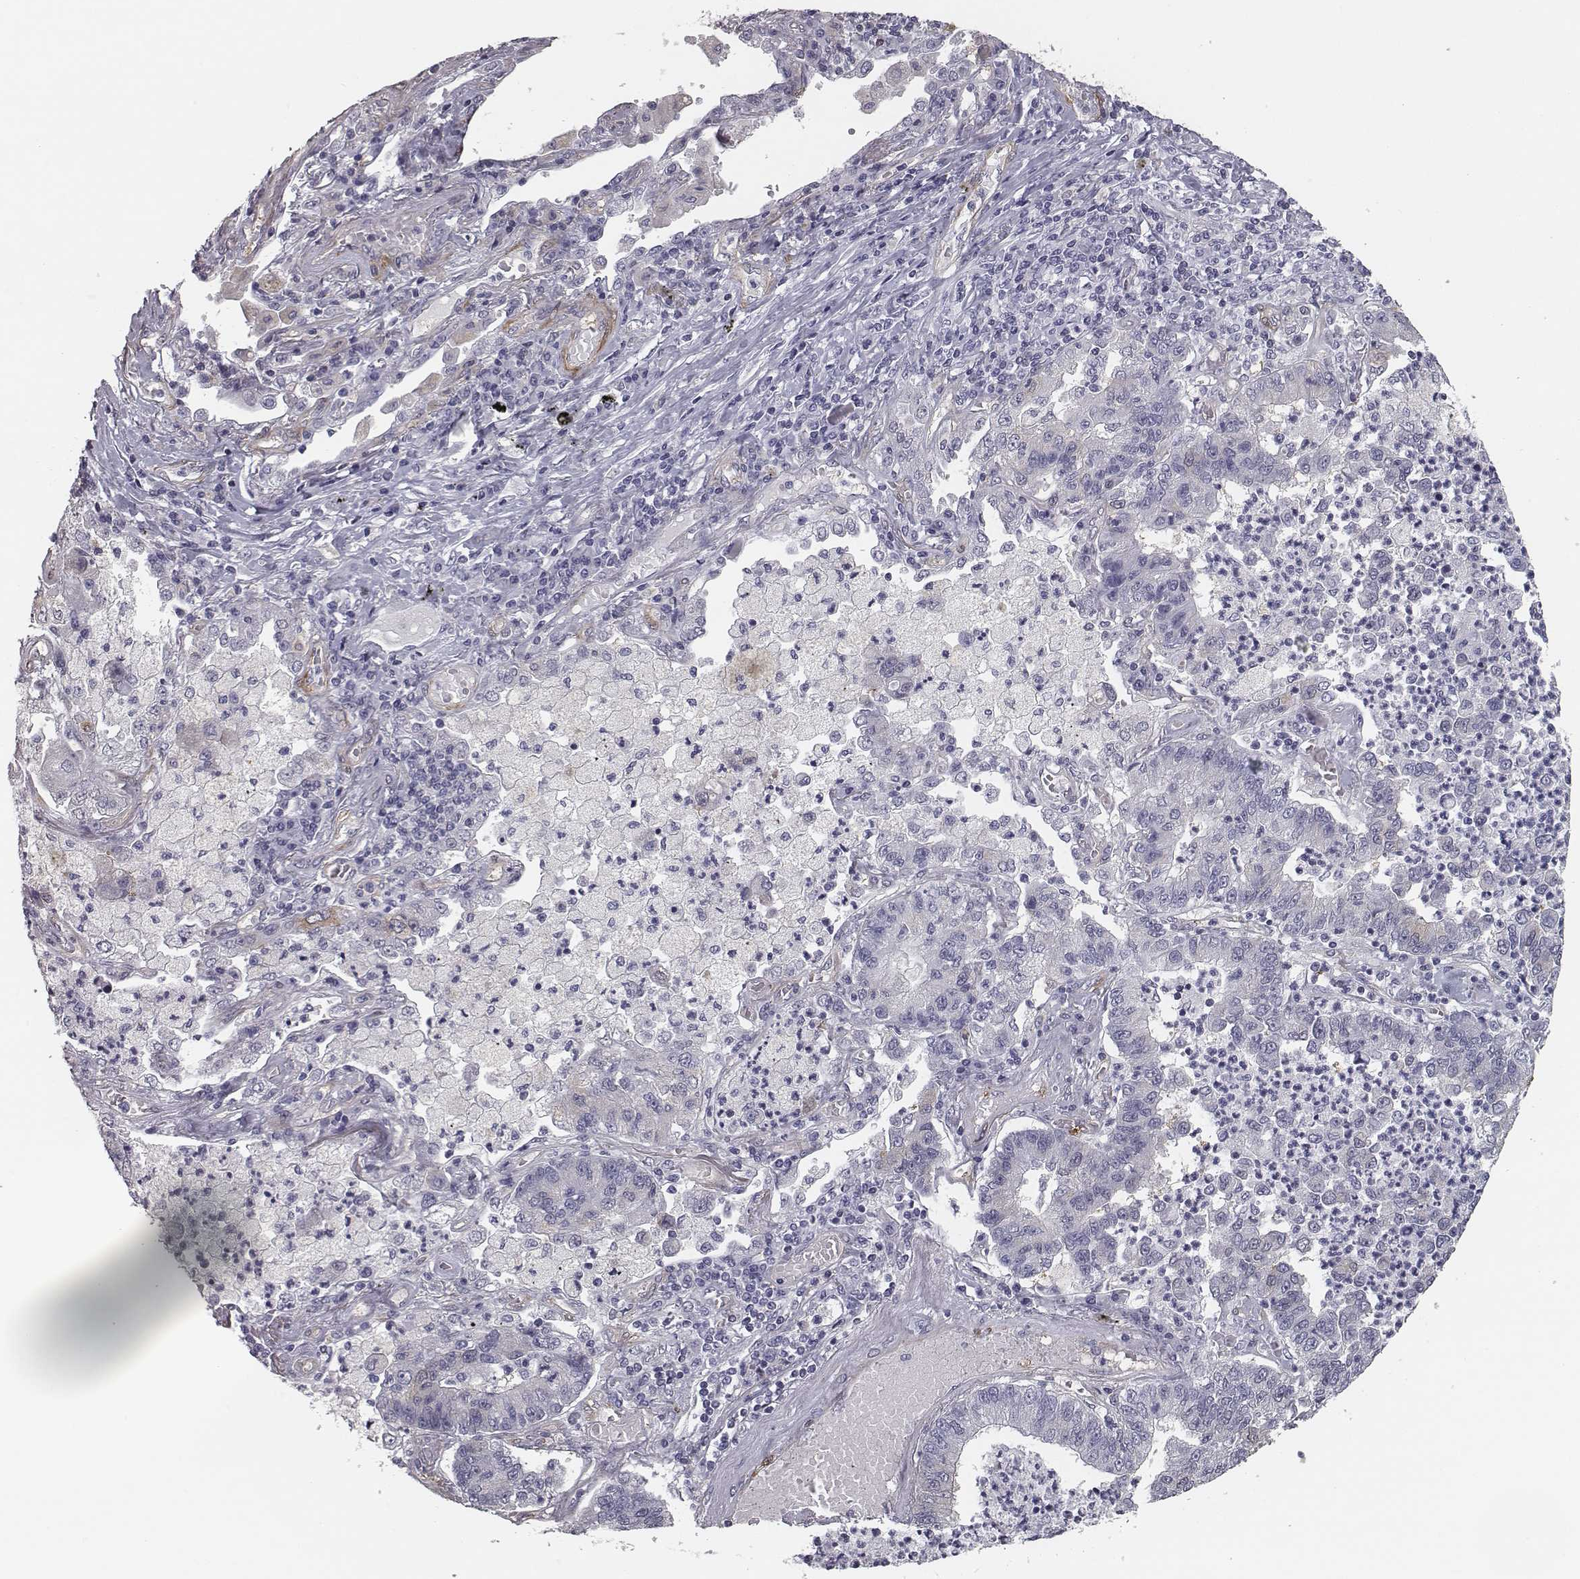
{"staining": {"intensity": "negative", "quantity": "none", "location": "none"}, "tissue": "lung cancer", "cell_type": "Tumor cells", "image_type": "cancer", "snomed": [{"axis": "morphology", "description": "Adenocarcinoma, NOS"}, {"axis": "topography", "description": "Lung"}], "caption": "This histopathology image is of lung adenocarcinoma stained with IHC to label a protein in brown with the nuclei are counter-stained blue. There is no positivity in tumor cells.", "gene": "ISYNA1", "patient": {"sex": "female", "age": 57}}